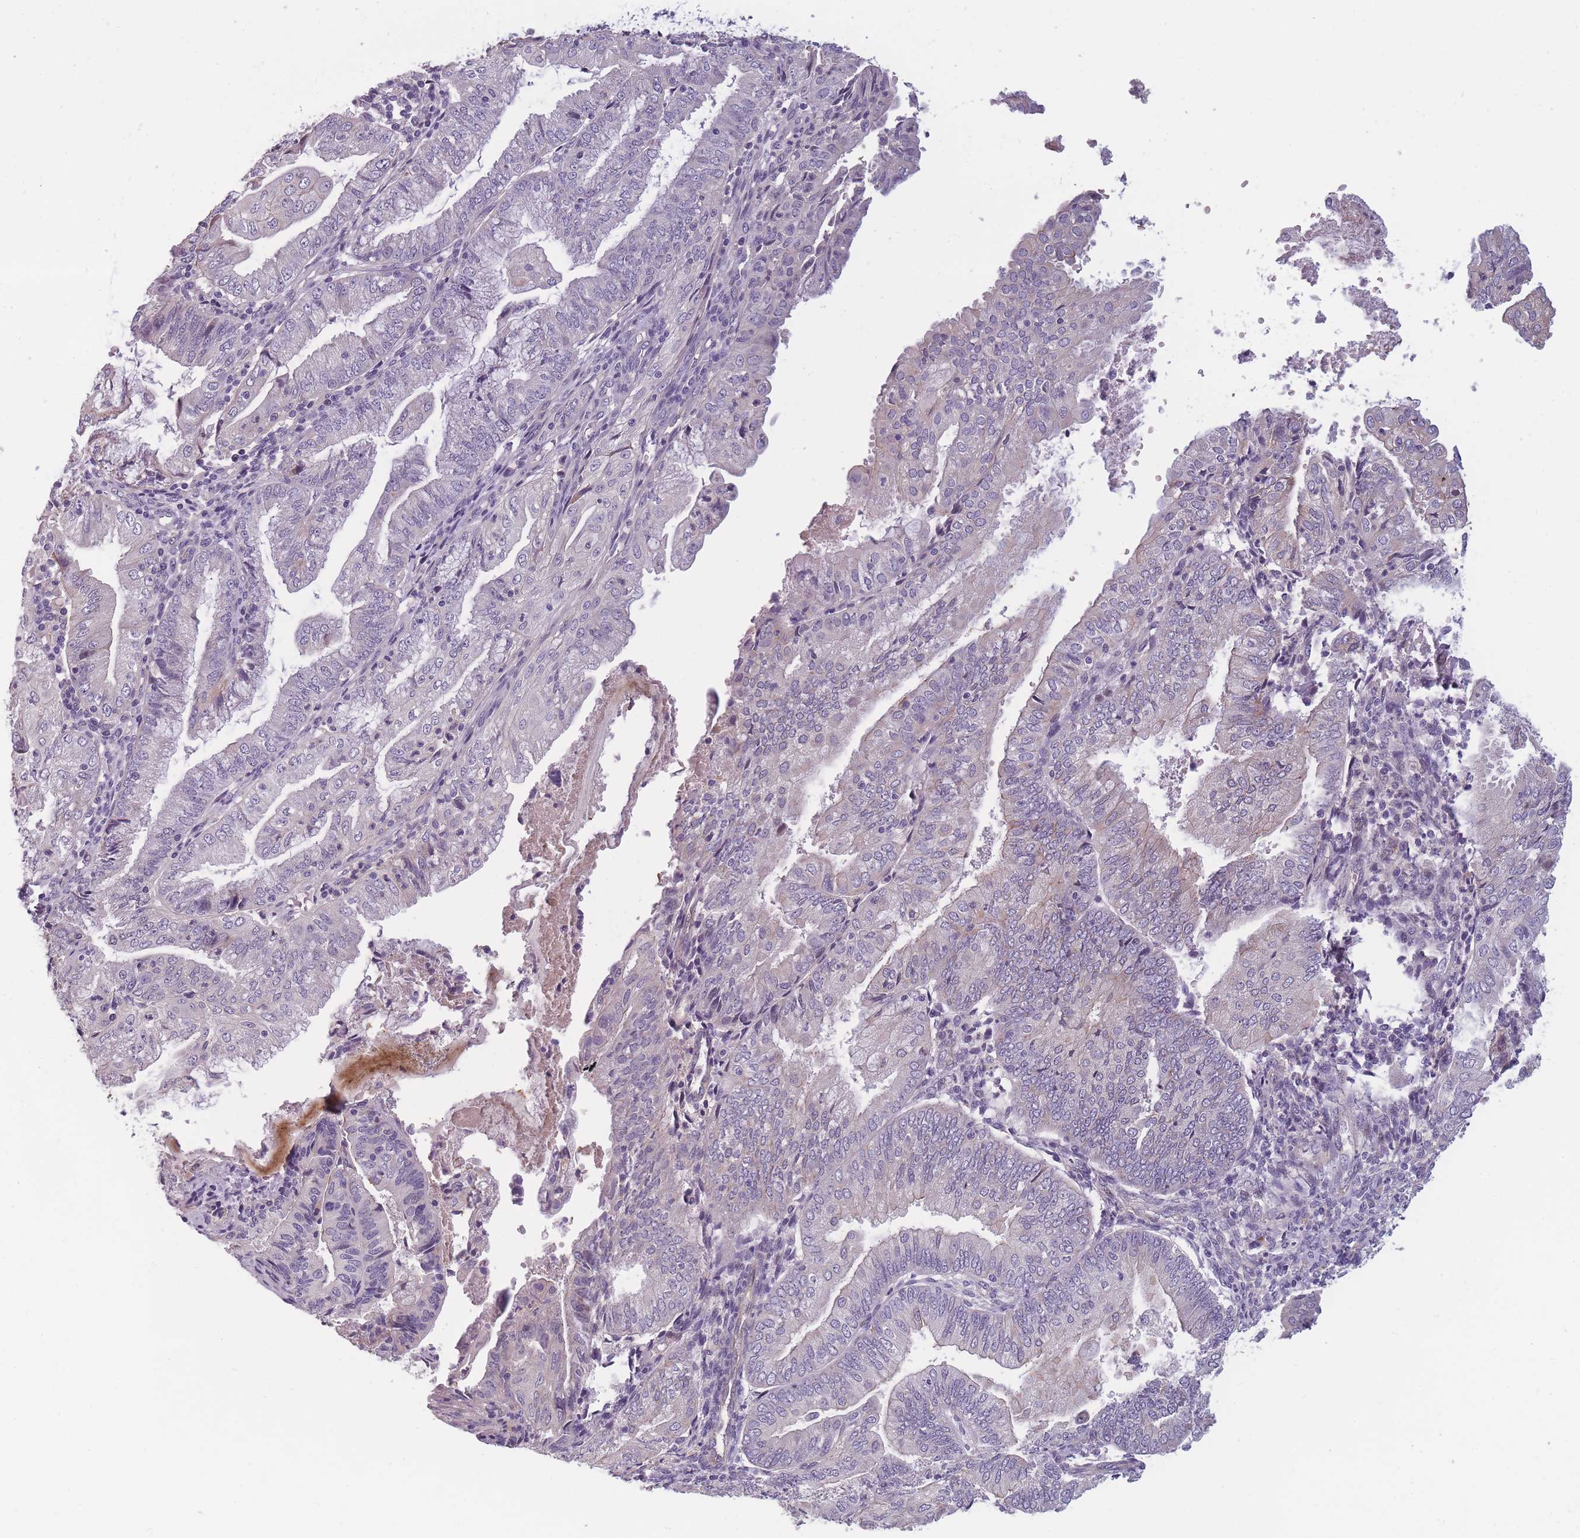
{"staining": {"intensity": "negative", "quantity": "none", "location": "none"}, "tissue": "endometrial cancer", "cell_type": "Tumor cells", "image_type": "cancer", "snomed": [{"axis": "morphology", "description": "Adenocarcinoma, NOS"}, {"axis": "topography", "description": "Endometrium"}], "caption": "A histopathology image of adenocarcinoma (endometrial) stained for a protein reveals no brown staining in tumor cells.", "gene": "FAM83F", "patient": {"sex": "female", "age": 55}}